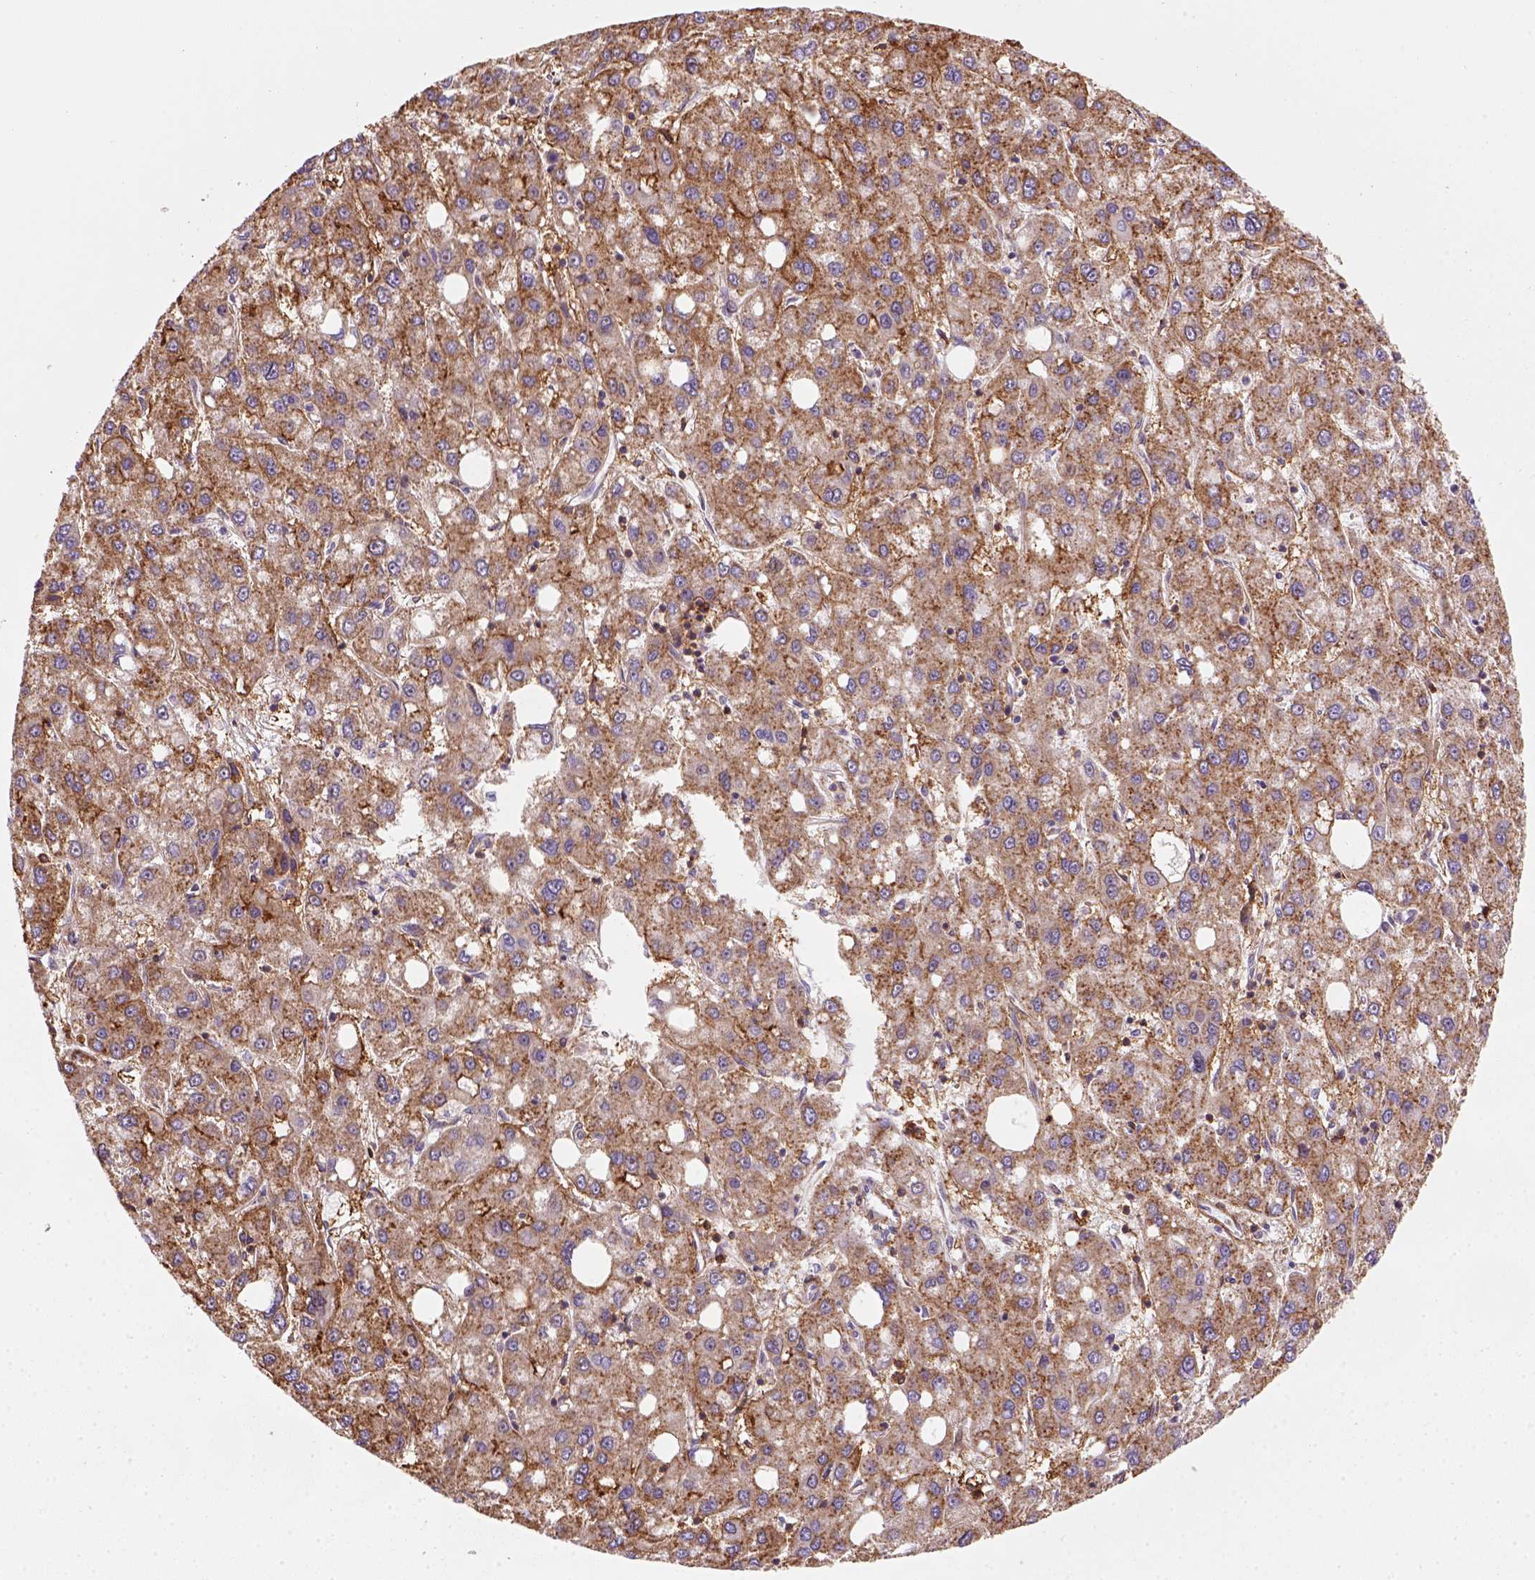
{"staining": {"intensity": "moderate", "quantity": ">75%", "location": "cytoplasmic/membranous"}, "tissue": "liver cancer", "cell_type": "Tumor cells", "image_type": "cancer", "snomed": [{"axis": "morphology", "description": "Carcinoma, Hepatocellular, NOS"}, {"axis": "topography", "description": "Liver"}], "caption": "A brown stain highlights moderate cytoplasmic/membranous expression of a protein in human liver cancer tumor cells.", "gene": "GPRC5D", "patient": {"sex": "male", "age": 73}}